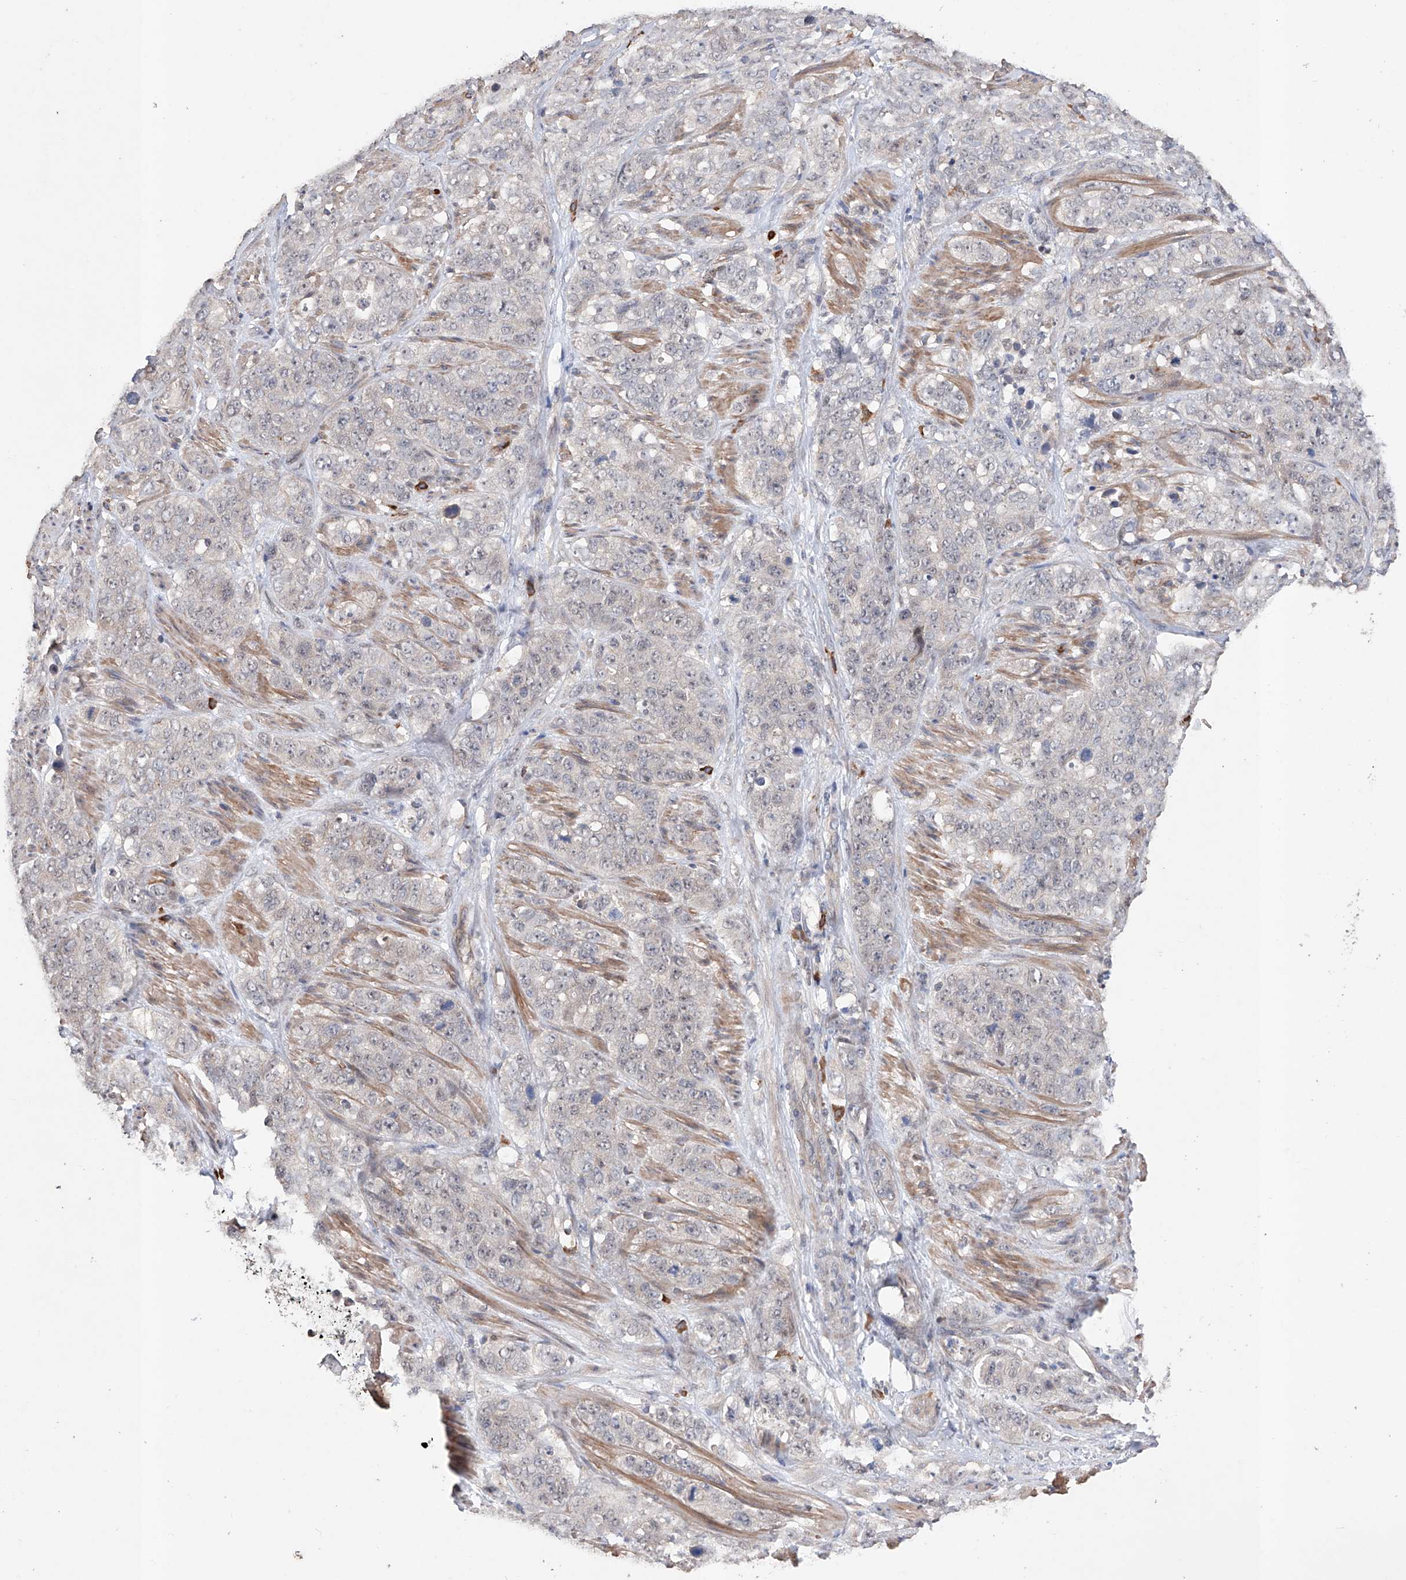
{"staining": {"intensity": "negative", "quantity": "none", "location": "none"}, "tissue": "stomach cancer", "cell_type": "Tumor cells", "image_type": "cancer", "snomed": [{"axis": "morphology", "description": "Adenocarcinoma, NOS"}, {"axis": "topography", "description": "Stomach"}], "caption": "IHC of stomach cancer reveals no positivity in tumor cells.", "gene": "AFG1L", "patient": {"sex": "male", "age": 48}}